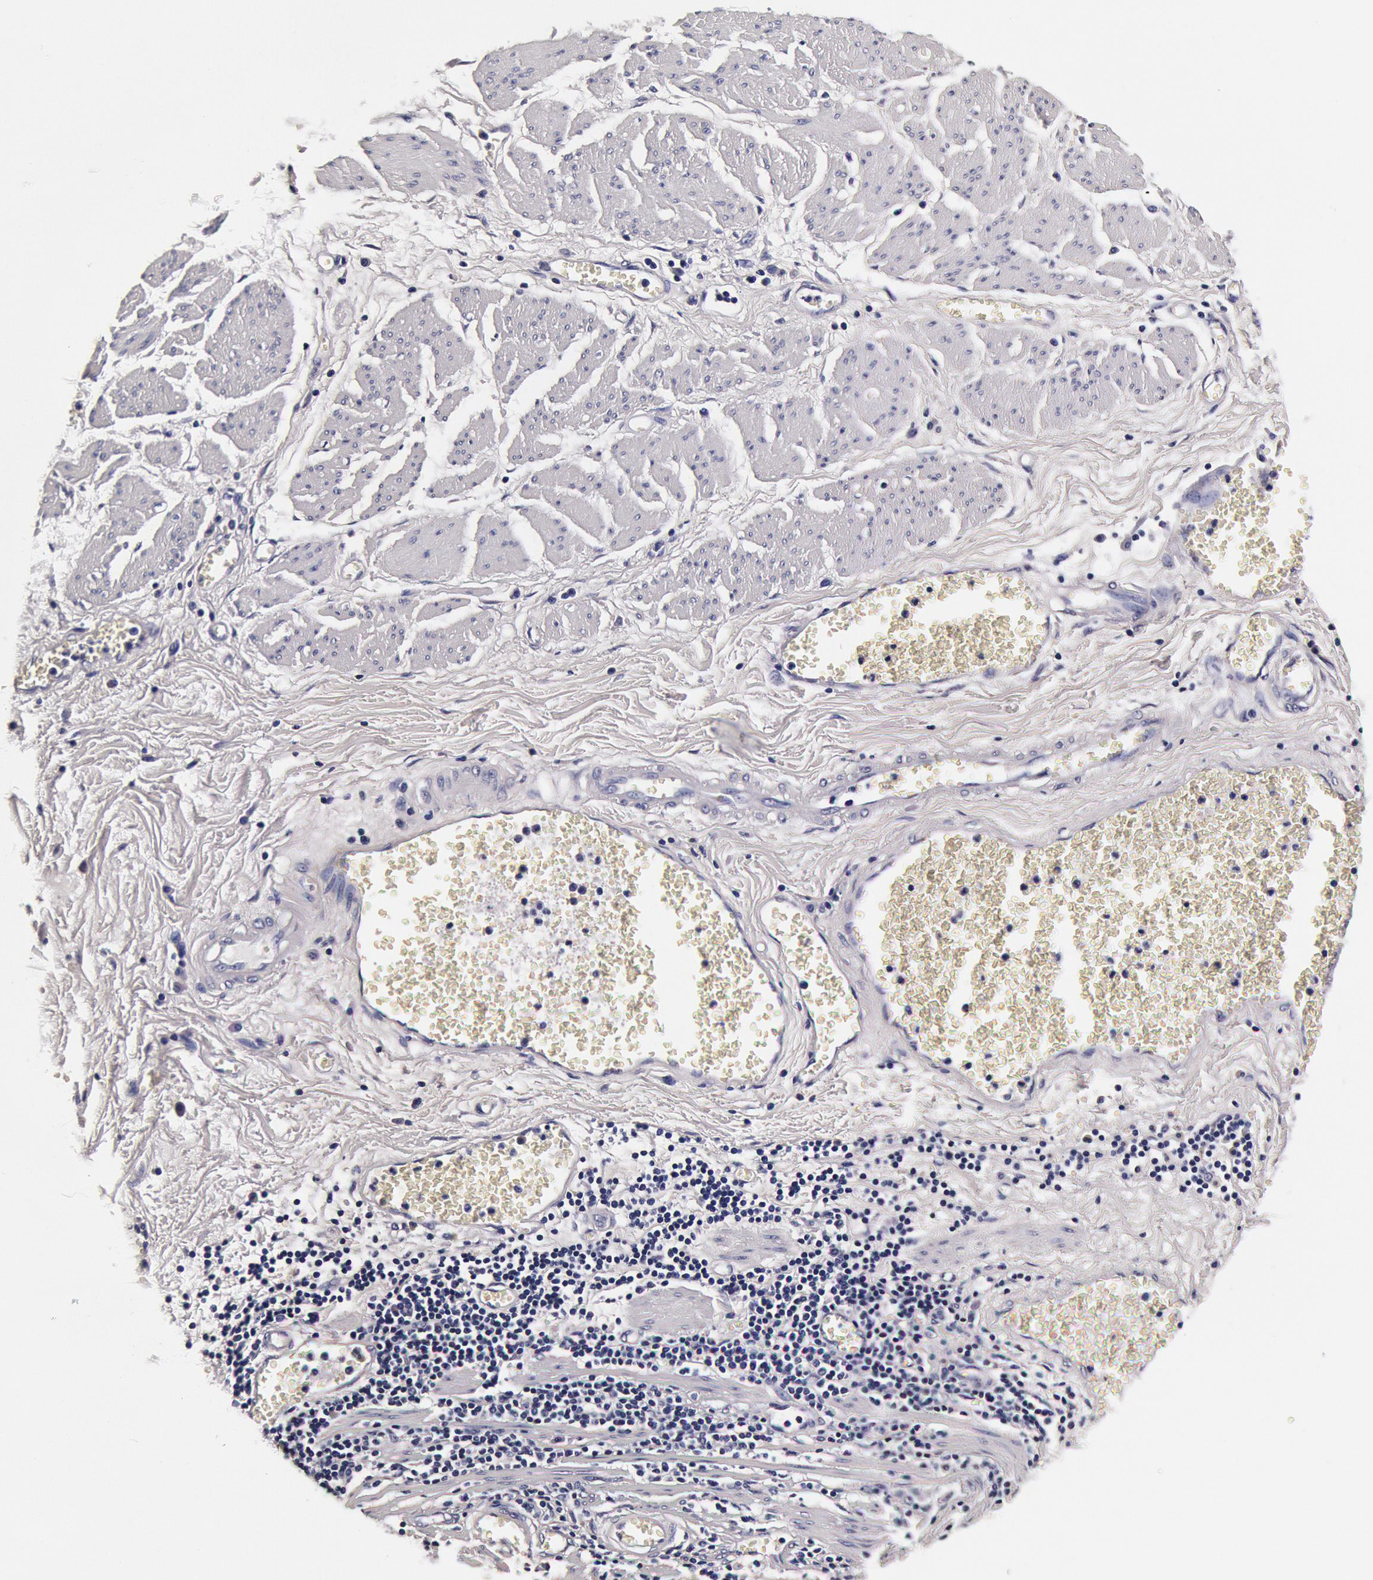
{"staining": {"intensity": "negative", "quantity": "none", "location": "none"}, "tissue": "stomach cancer", "cell_type": "Tumor cells", "image_type": "cancer", "snomed": [{"axis": "morphology", "description": "Adenocarcinoma, NOS"}, {"axis": "topography", "description": "Stomach"}], "caption": "IHC of stomach cancer (adenocarcinoma) demonstrates no expression in tumor cells.", "gene": "CCDC22", "patient": {"sex": "male", "age": 72}}